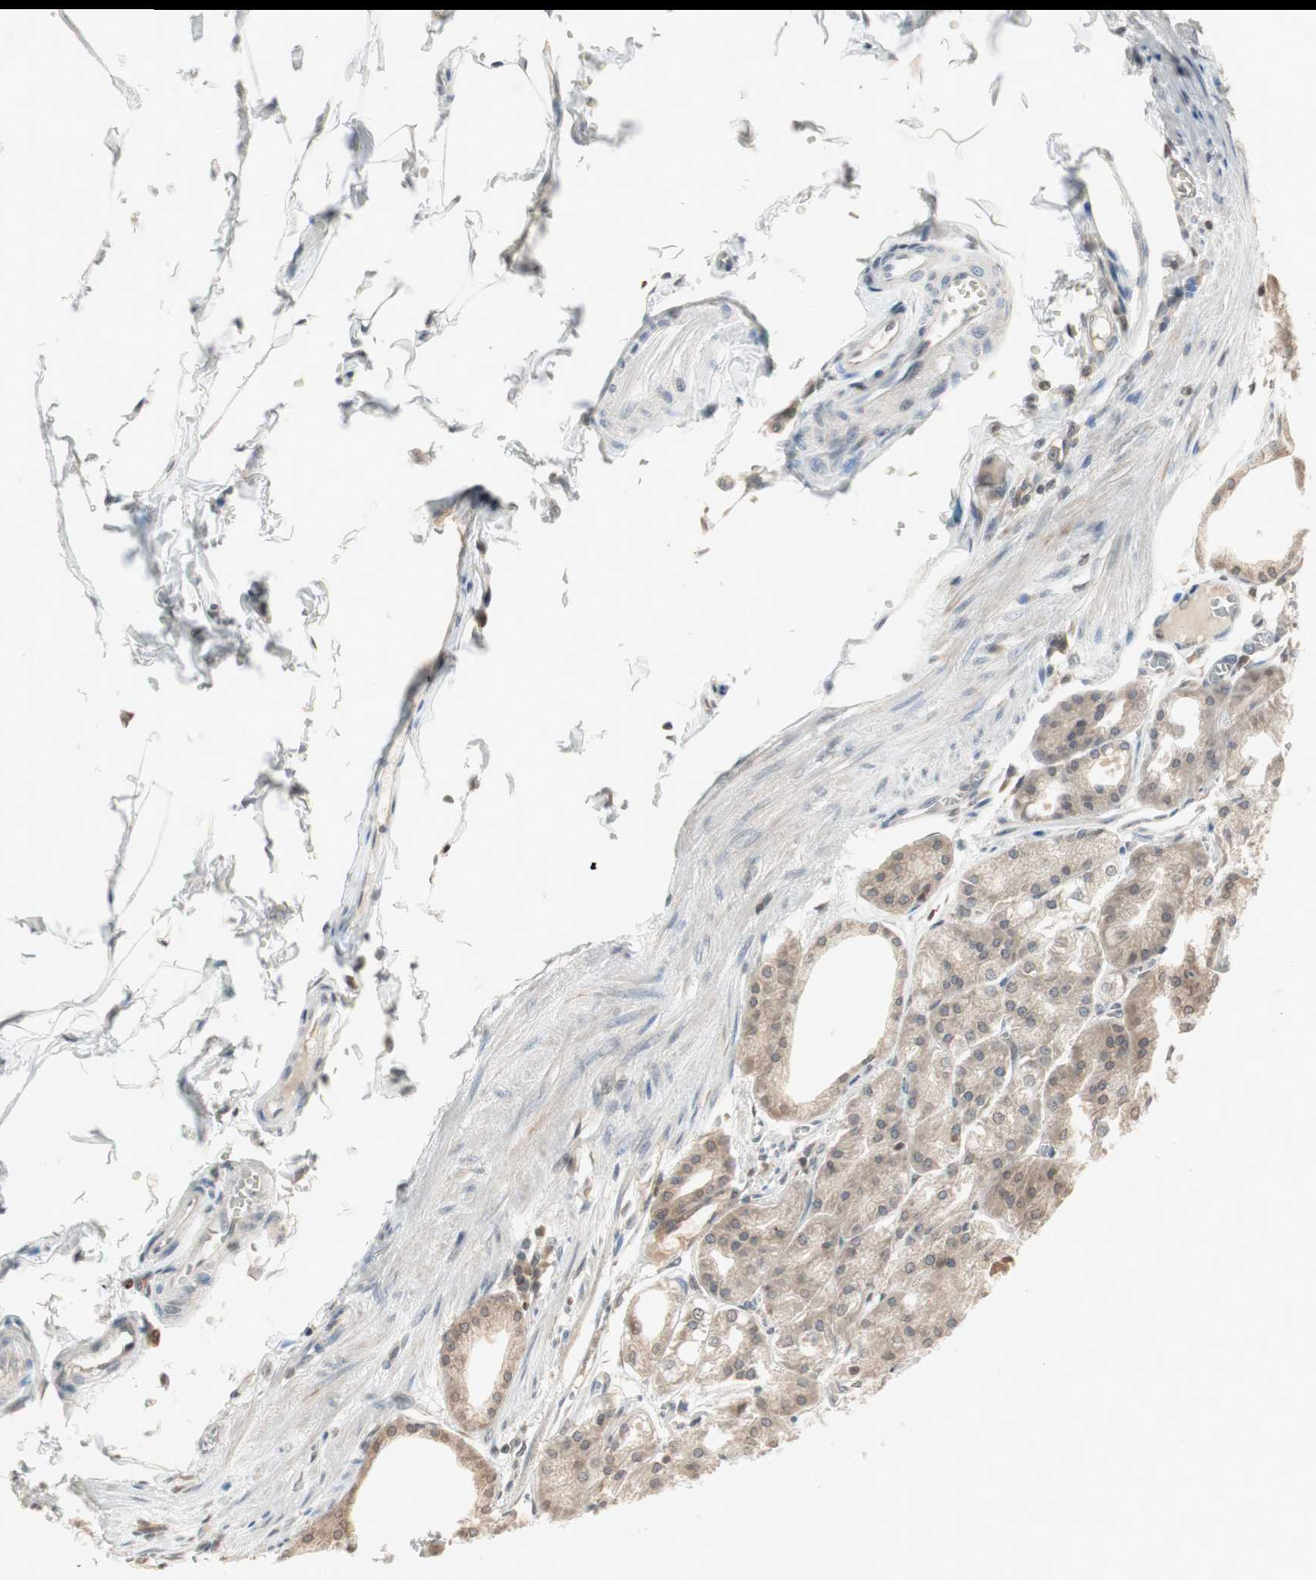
{"staining": {"intensity": "moderate", "quantity": ">75%", "location": "cytoplasmic/membranous,nuclear"}, "tissue": "stomach", "cell_type": "Glandular cells", "image_type": "normal", "snomed": [{"axis": "morphology", "description": "Normal tissue, NOS"}, {"axis": "topography", "description": "Stomach, lower"}], "caption": "This image demonstrates benign stomach stained with IHC to label a protein in brown. The cytoplasmic/membranous,nuclear of glandular cells show moderate positivity for the protein. Nuclei are counter-stained blue.", "gene": "UBE2I", "patient": {"sex": "male", "age": 71}}